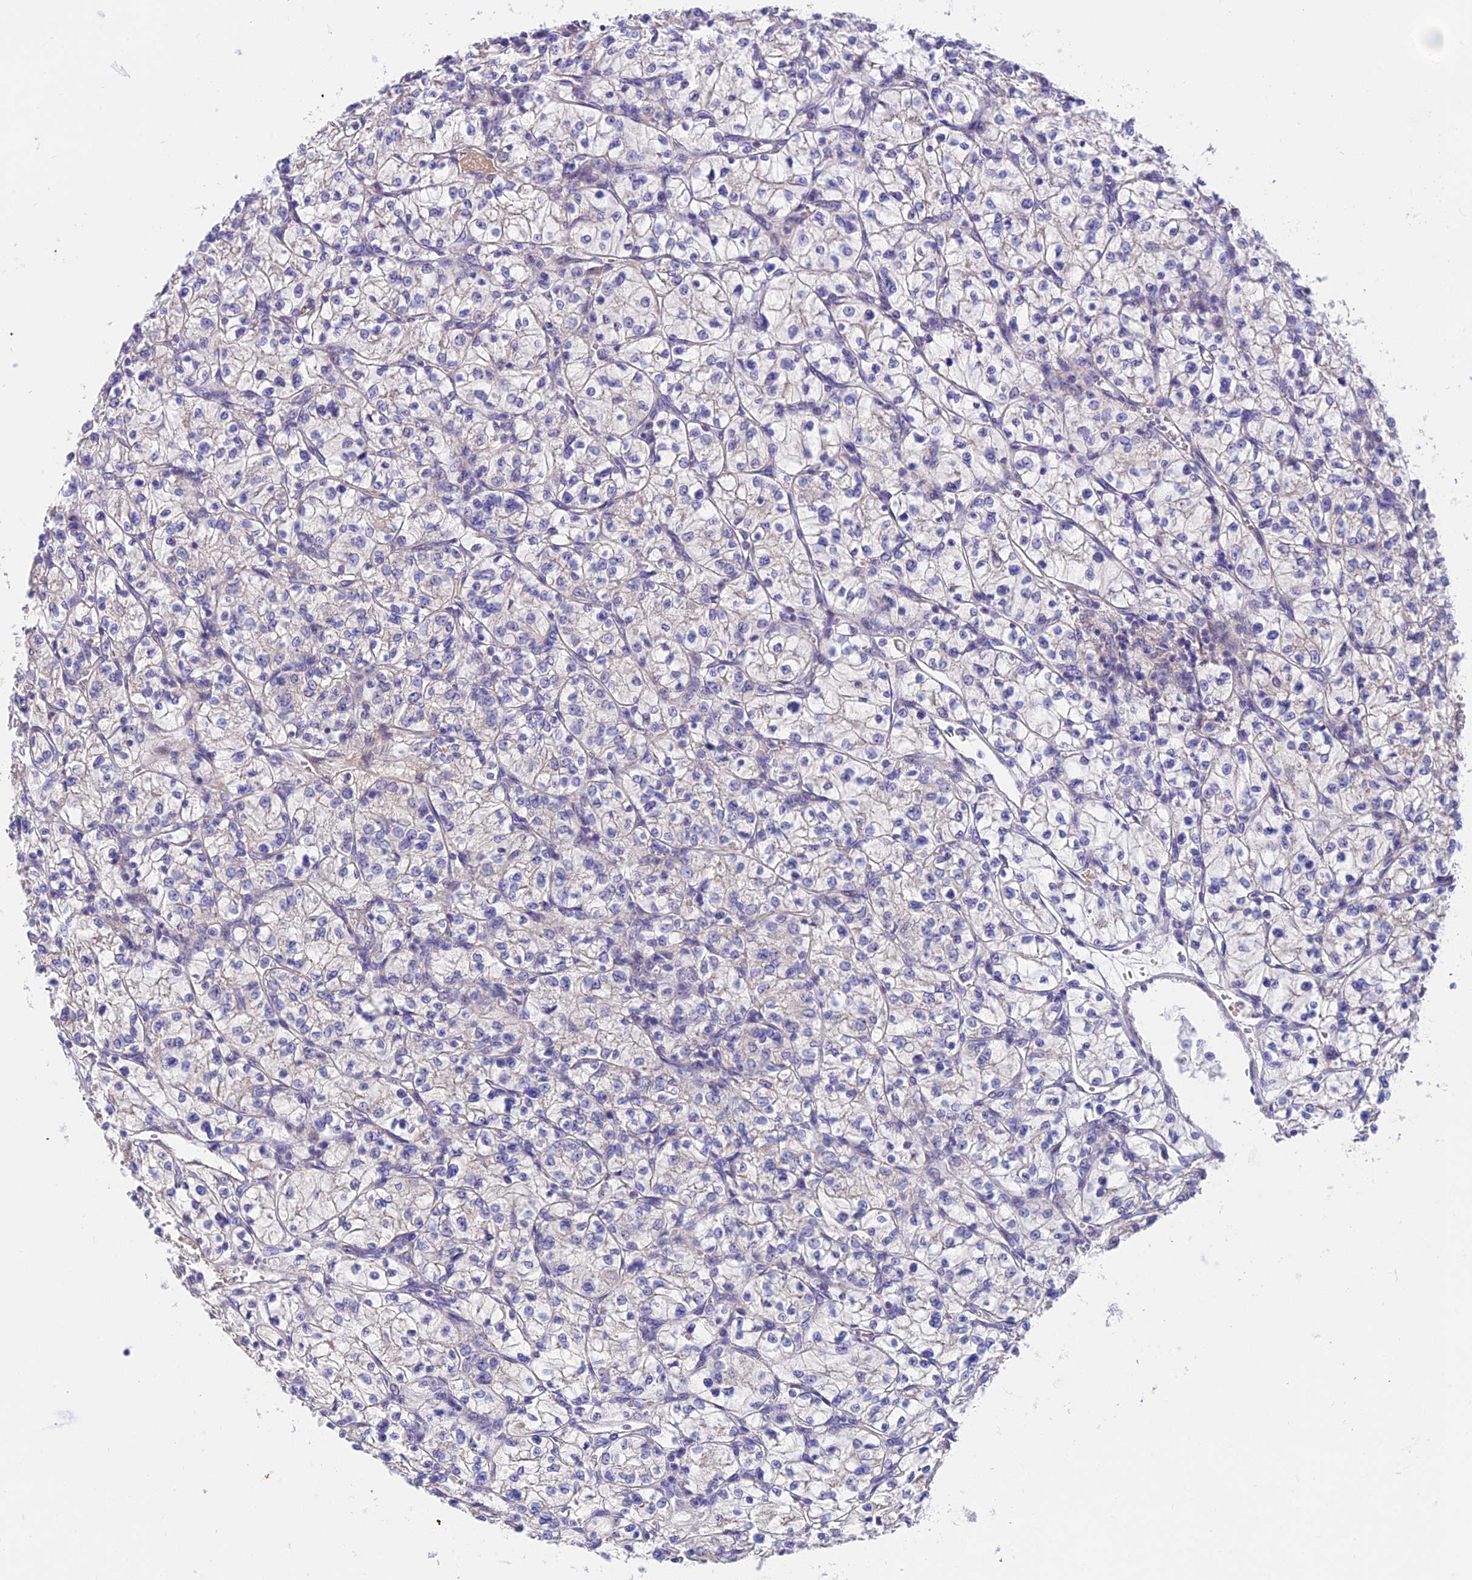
{"staining": {"intensity": "negative", "quantity": "none", "location": "none"}, "tissue": "renal cancer", "cell_type": "Tumor cells", "image_type": "cancer", "snomed": [{"axis": "morphology", "description": "Adenocarcinoma, NOS"}, {"axis": "topography", "description": "Kidney"}], "caption": "This is an immunohistochemistry image of human renal cancer (adenocarcinoma). There is no positivity in tumor cells.", "gene": "DUSP29", "patient": {"sex": "female", "age": 64}}